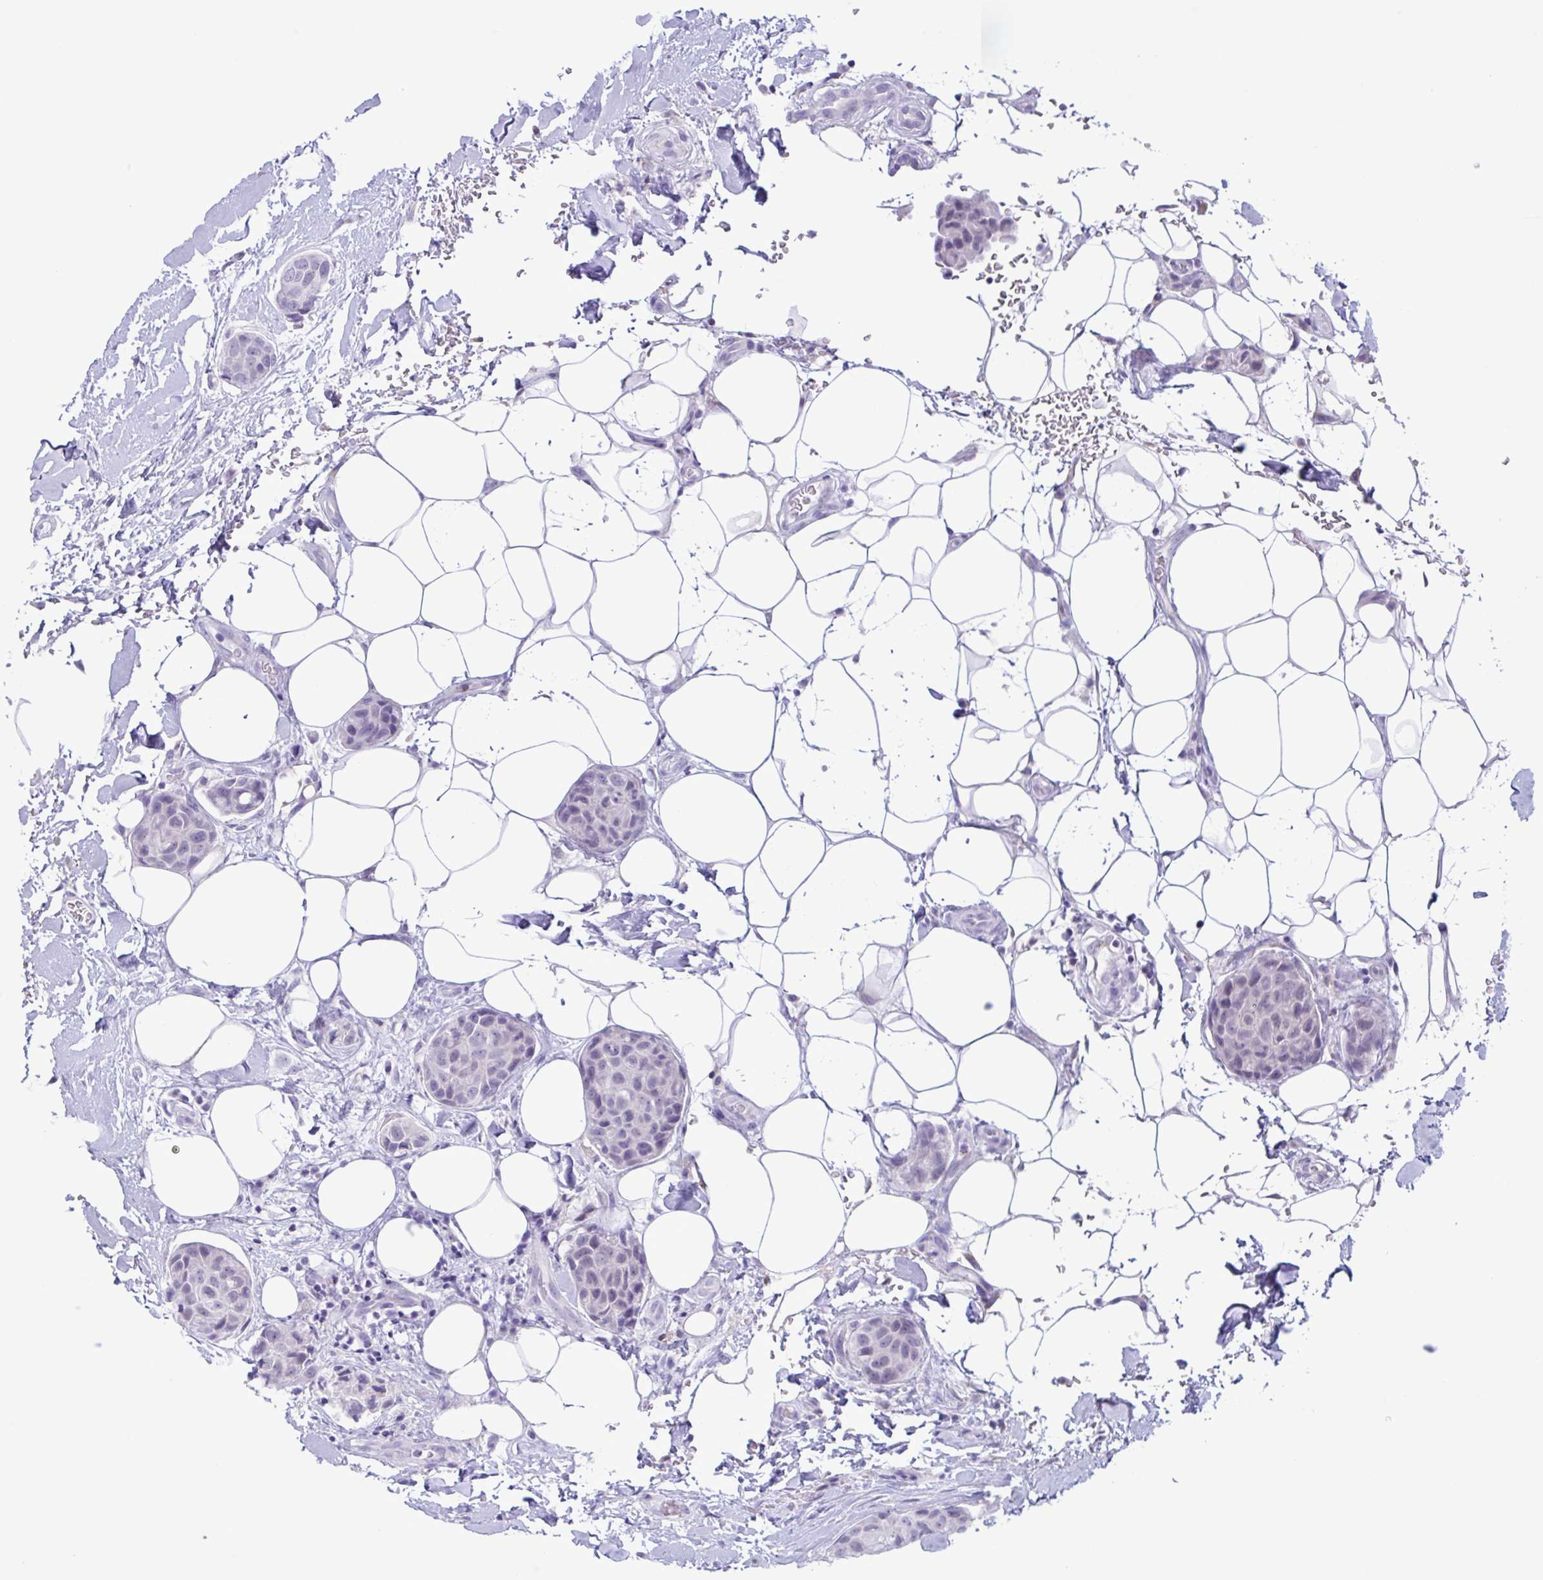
{"staining": {"intensity": "negative", "quantity": "none", "location": "none"}, "tissue": "breast cancer", "cell_type": "Tumor cells", "image_type": "cancer", "snomed": [{"axis": "morphology", "description": "Duct carcinoma"}, {"axis": "topography", "description": "Breast"}, {"axis": "topography", "description": "Lymph node"}], "caption": "IHC of breast infiltrating ductal carcinoma displays no positivity in tumor cells. Nuclei are stained in blue.", "gene": "SREBF1", "patient": {"sex": "female", "age": 80}}